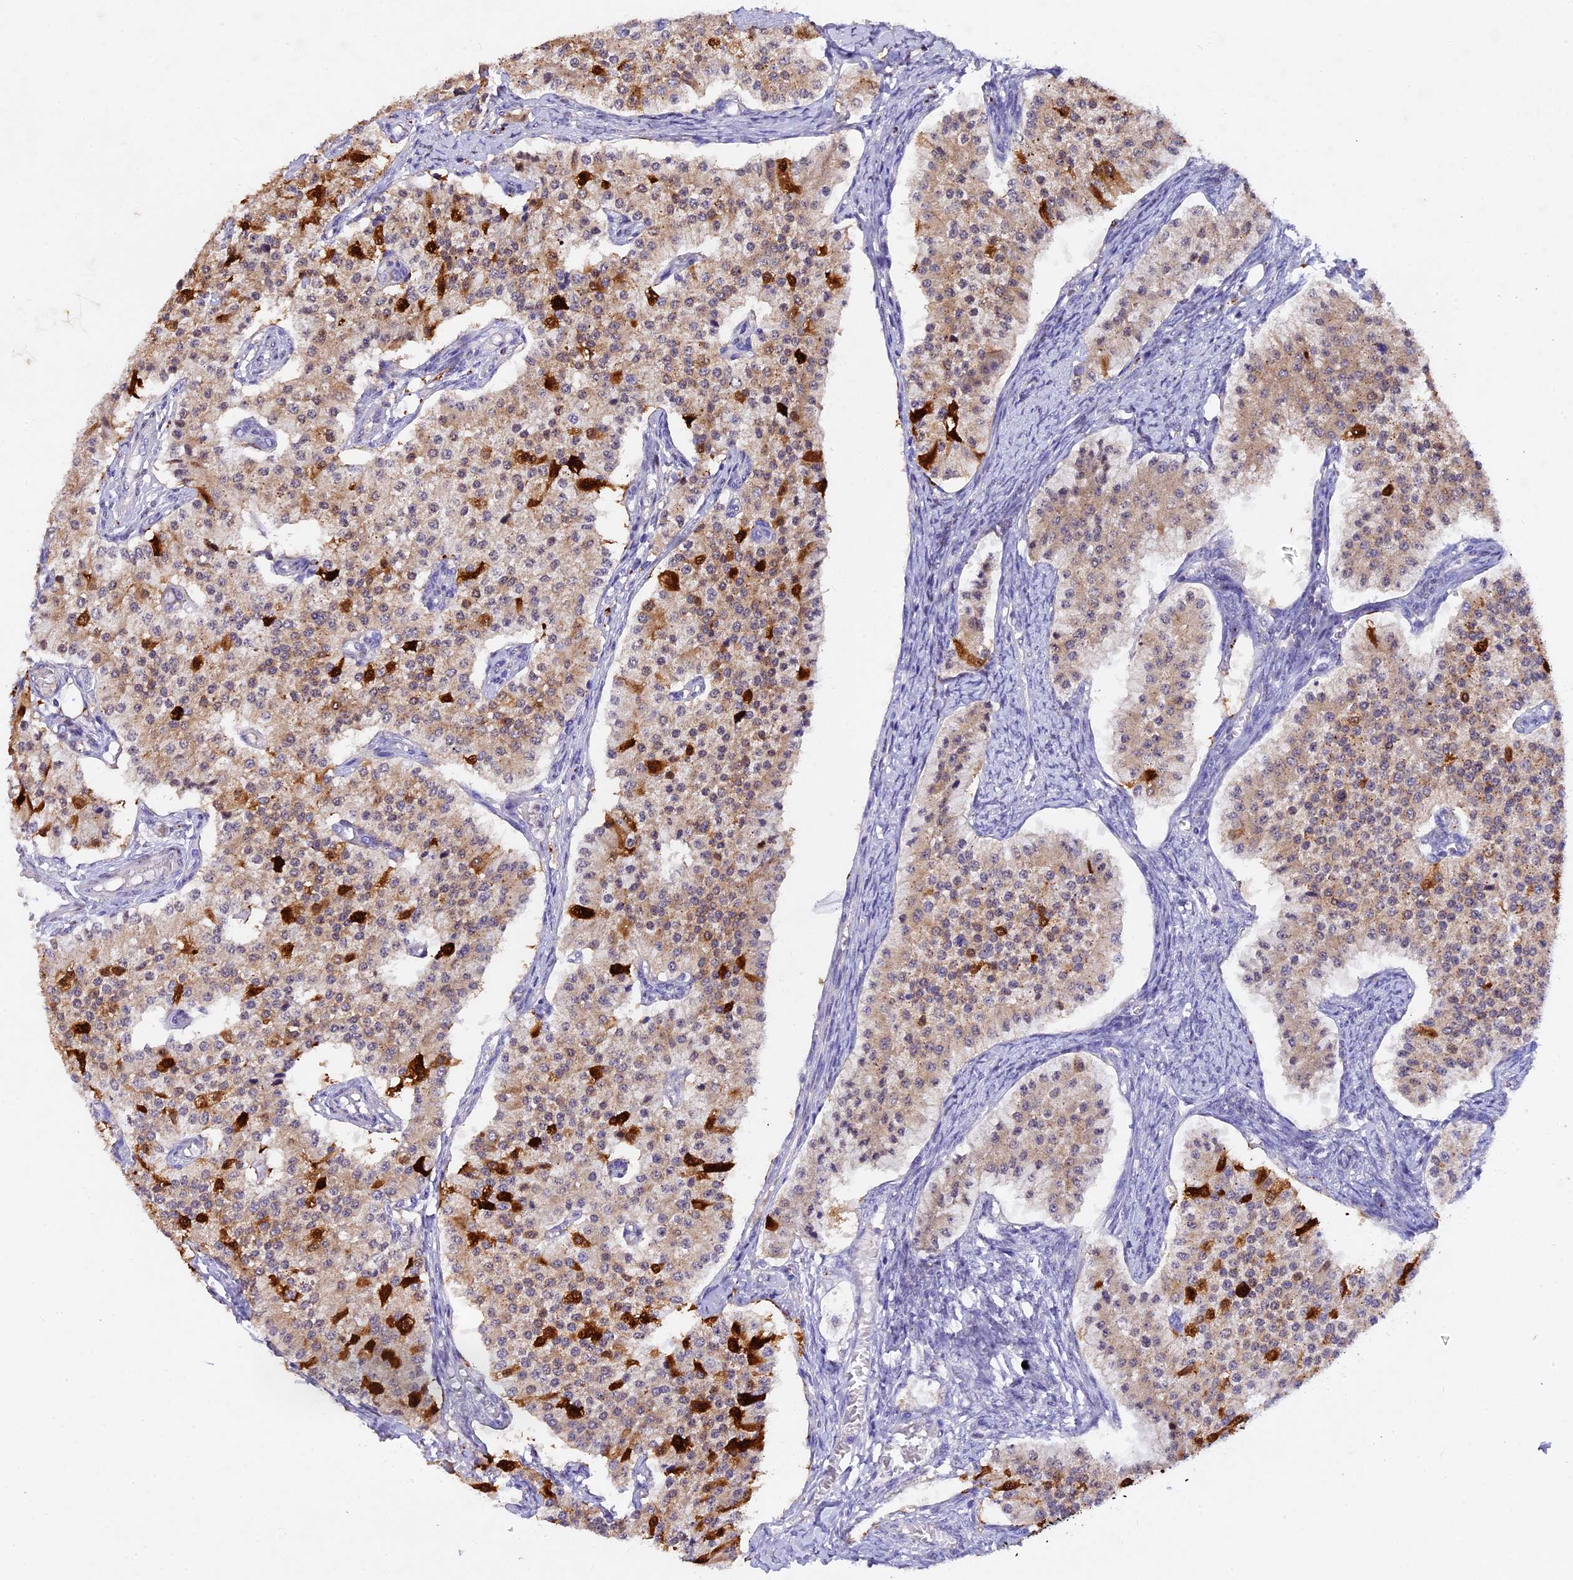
{"staining": {"intensity": "strong", "quantity": "25%-75%", "location": "cytoplasmic/membranous"}, "tissue": "carcinoid", "cell_type": "Tumor cells", "image_type": "cancer", "snomed": [{"axis": "morphology", "description": "Carcinoid, malignant, NOS"}, {"axis": "topography", "description": "Colon"}], "caption": "Protein staining of carcinoid tissue reveals strong cytoplasmic/membranous expression in approximately 25%-75% of tumor cells. The protein is stained brown, and the nuclei are stained in blue (DAB (3,3'-diaminobenzidine) IHC with brightfield microscopy, high magnification).", "gene": "TGDS", "patient": {"sex": "female", "age": 52}}